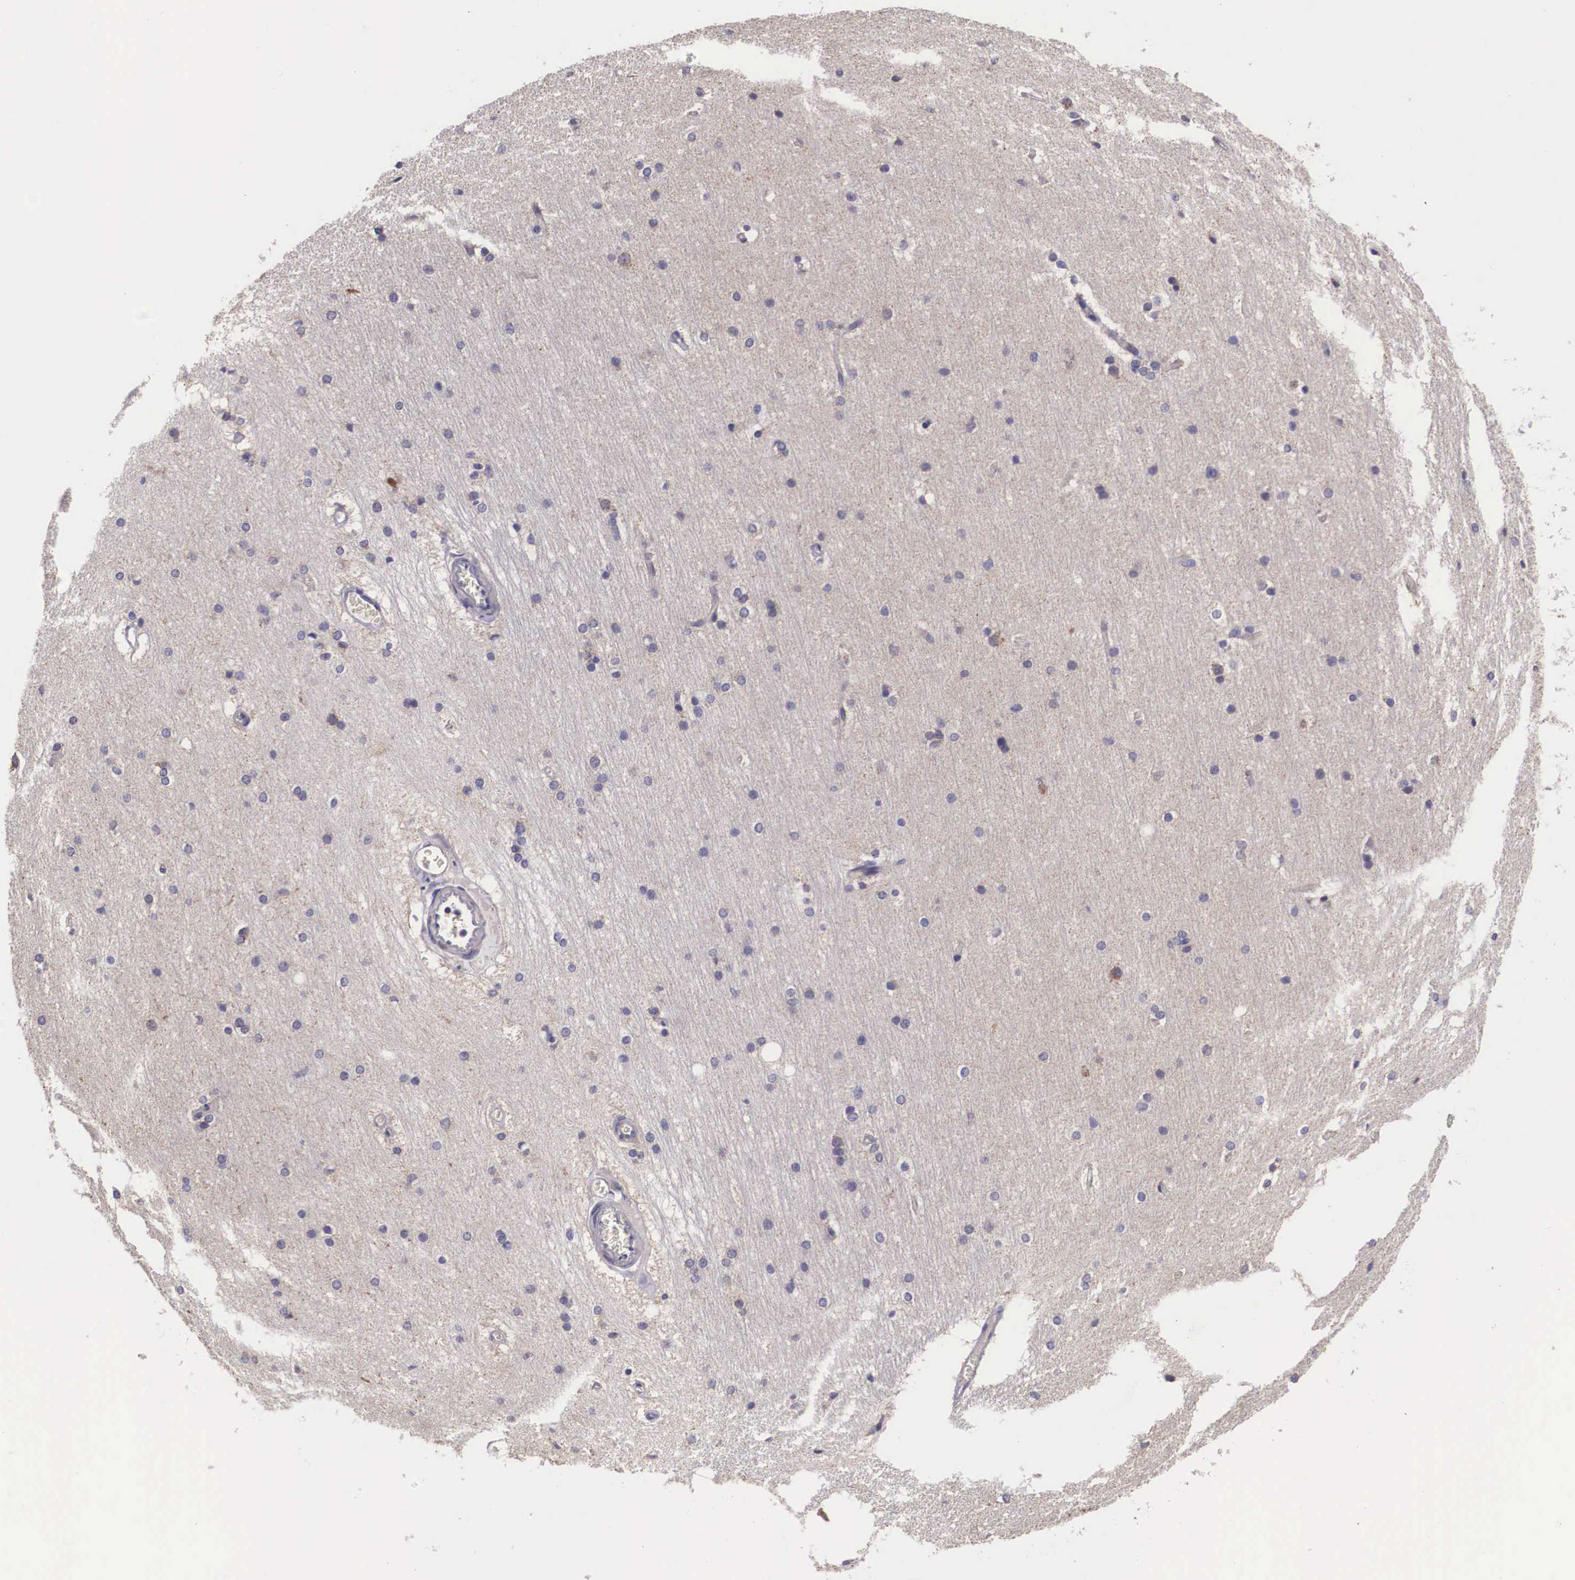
{"staining": {"intensity": "negative", "quantity": "none", "location": "none"}, "tissue": "cerebral cortex", "cell_type": "Endothelial cells", "image_type": "normal", "snomed": [{"axis": "morphology", "description": "Normal tissue, NOS"}, {"axis": "topography", "description": "Cerebral cortex"}, {"axis": "topography", "description": "Hippocampus"}], "caption": "The immunohistochemistry photomicrograph has no significant expression in endothelial cells of cerebral cortex.", "gene": "ARG2", "patient": {"sex": "female", "age": 19}}